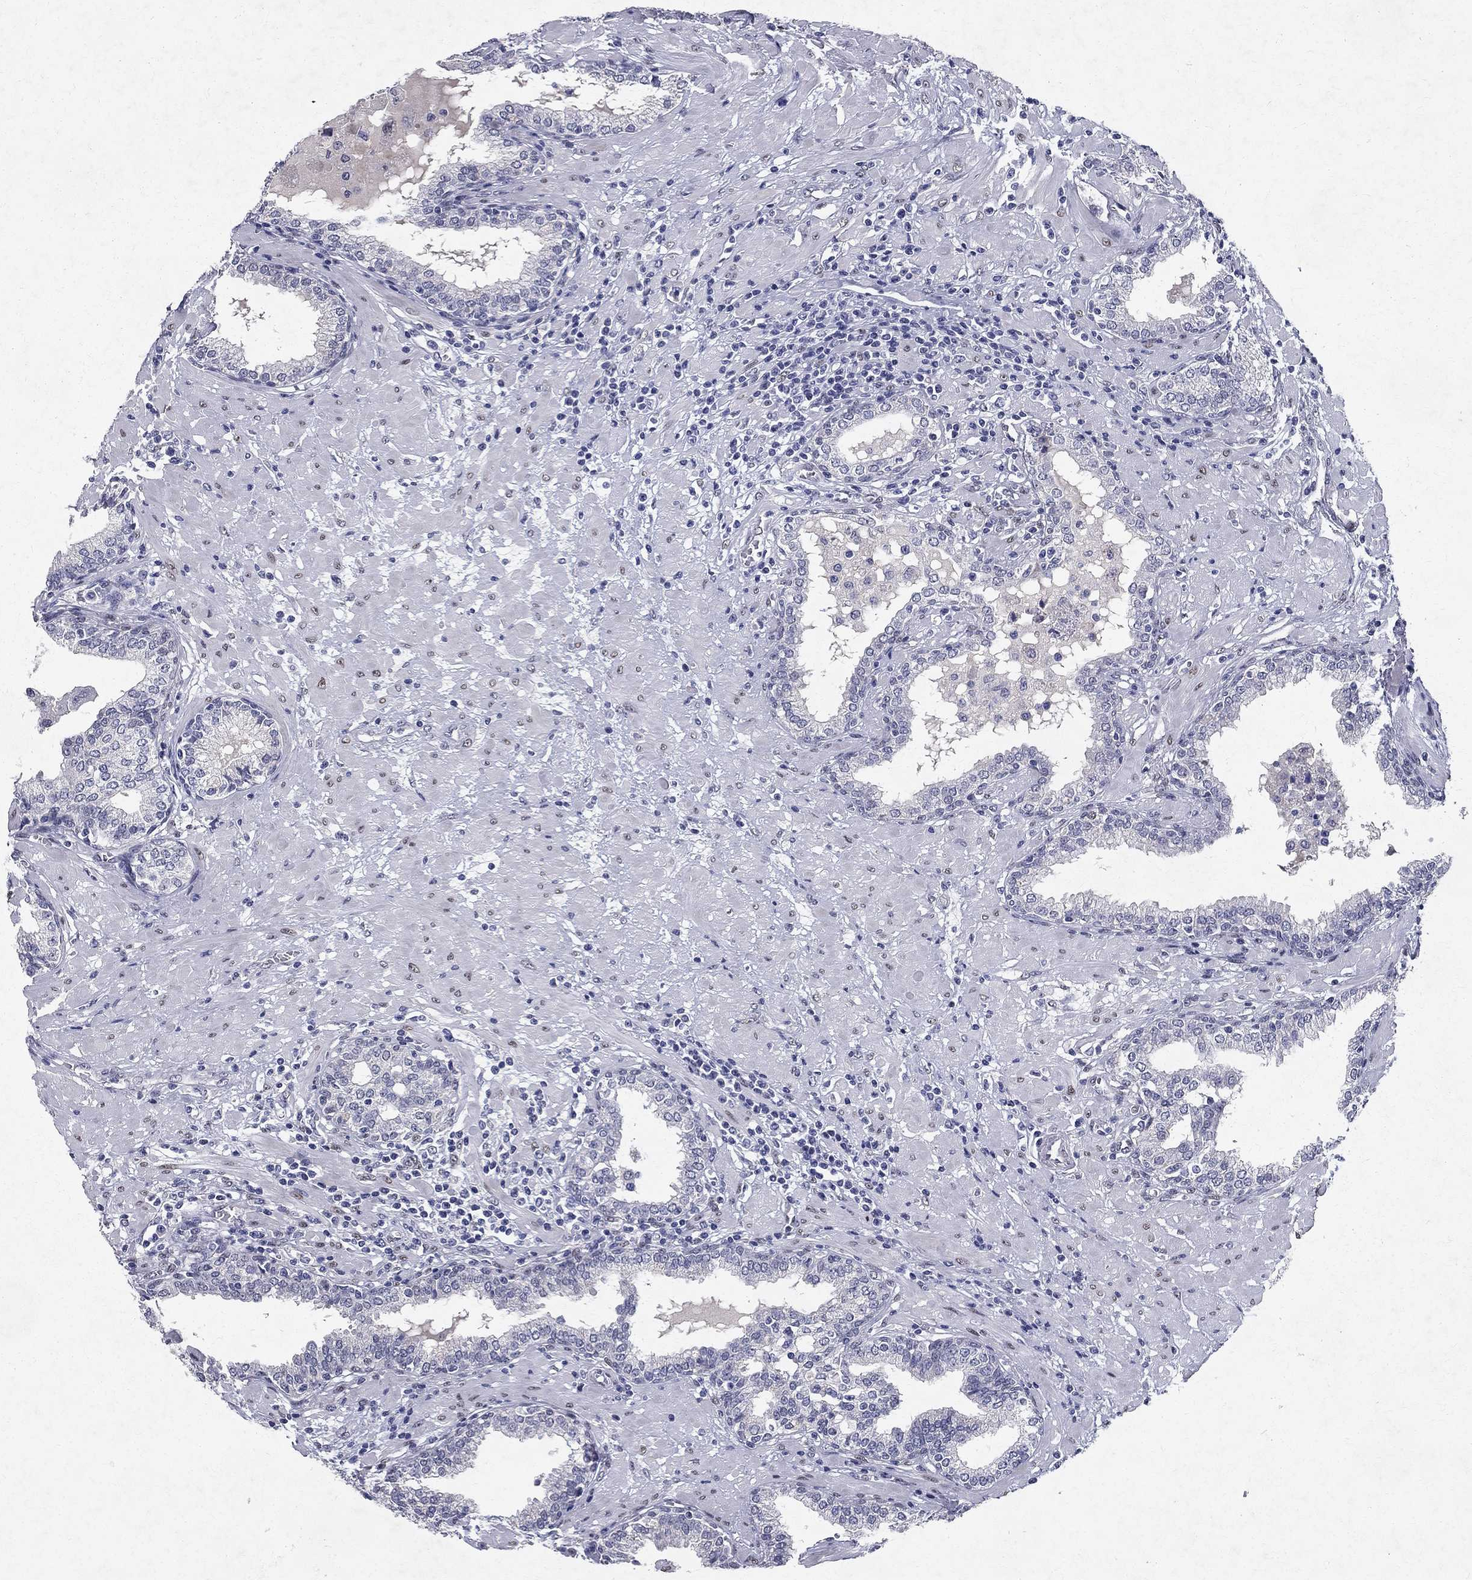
{"staining": {"intensity": "negative", "quantity": "none", "location": "none"}, "tissue": "prostate", "cell_type": "Glandular cells", "image_type": "normal", "snomed": [{"axis": "morphology", "description": "Normal tissue, NOS"}, {"axis": "topography", "description": "Prostate"}], "caption": "Prostate was stained to show a protein in brown. There is no significant positivity in glandular cells. (Brightfield microscopy of DAB (3,3'-diaminobenzidine) immunohistochemistry at high magnification).", "gene": "RBFOX1", "patient": {"sex": "male", "age": 64}}